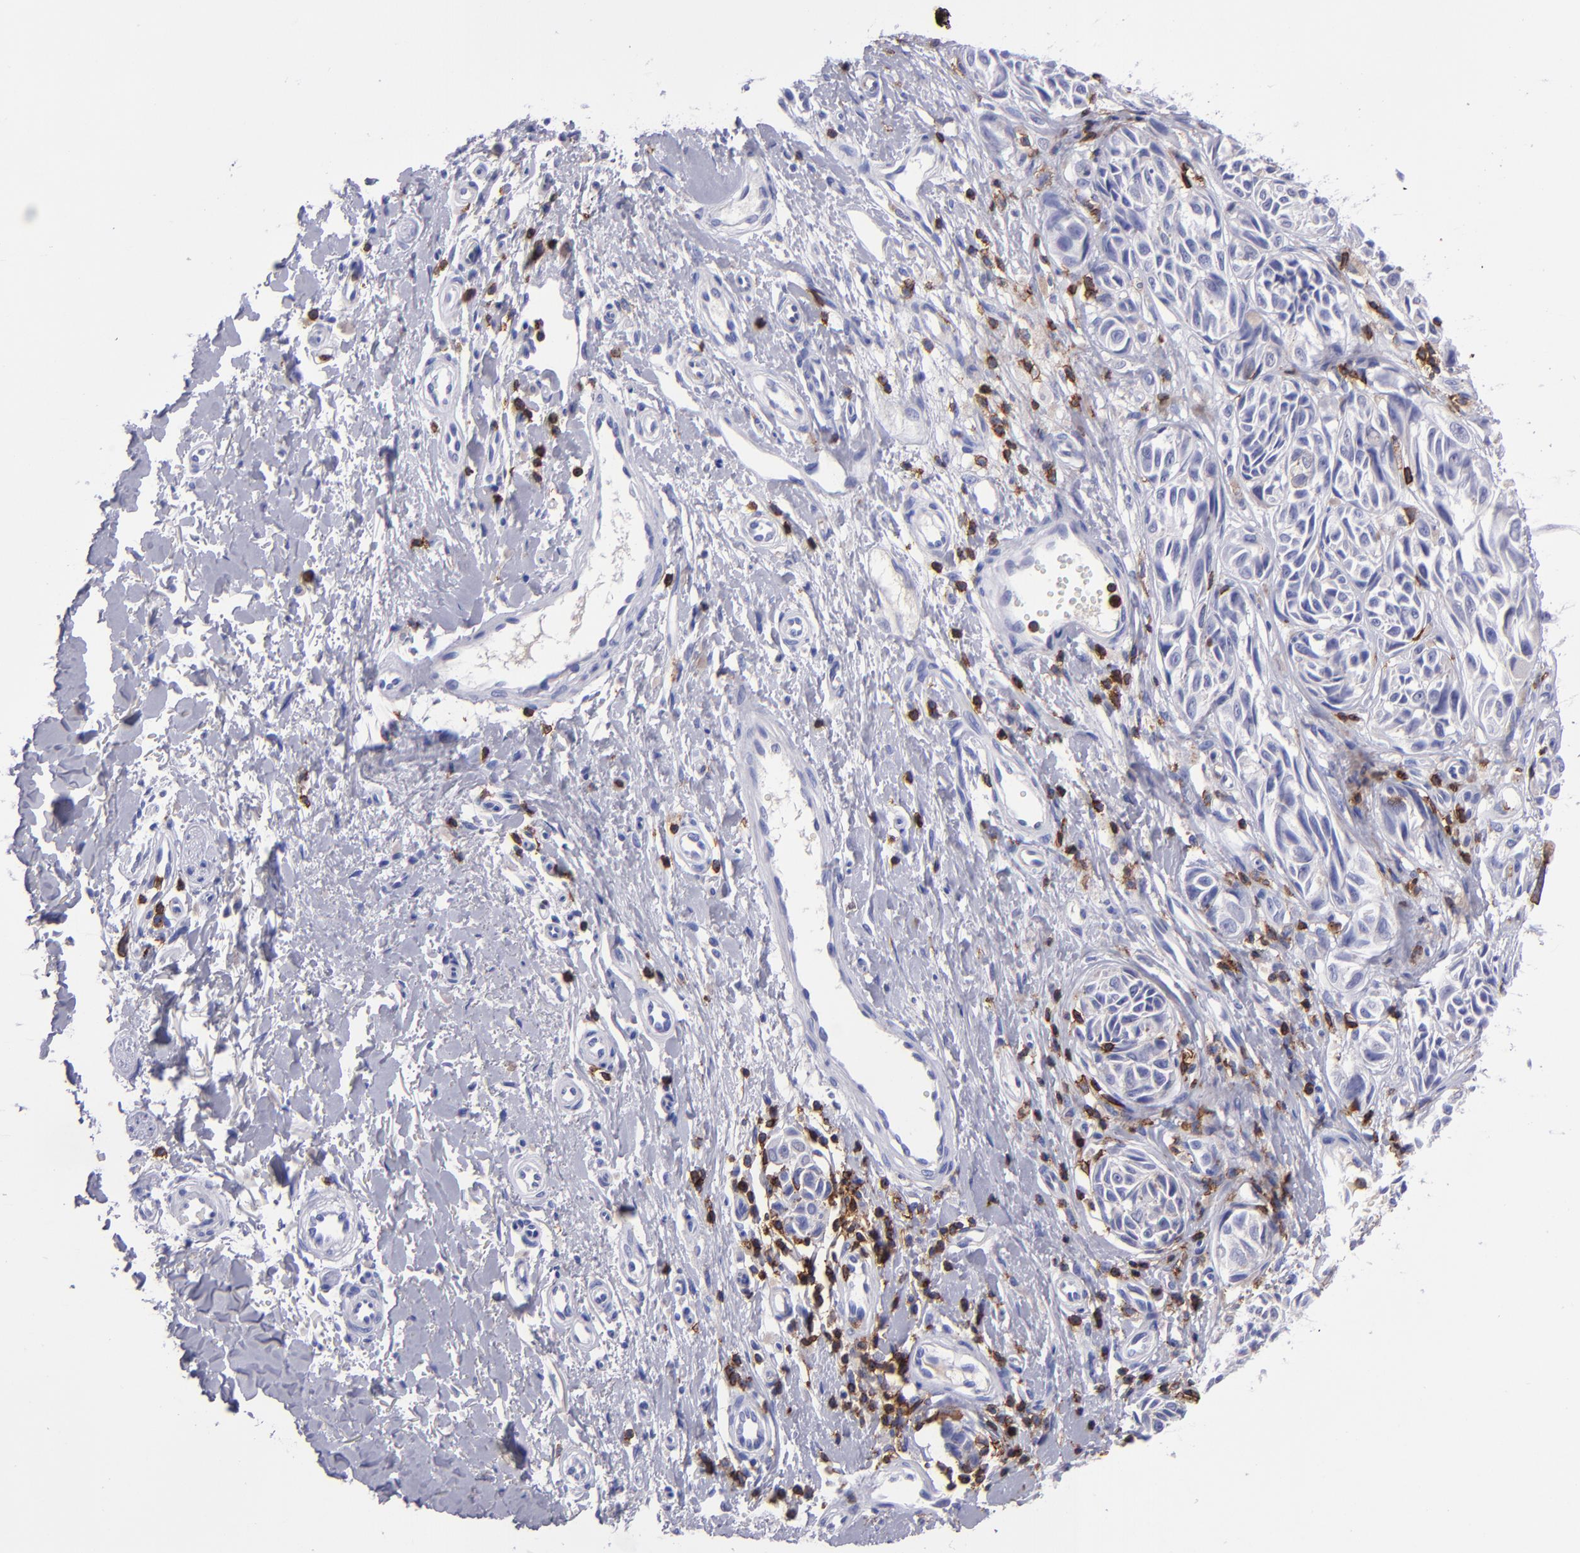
{"staining": {"intensity": "negative", "quantity": "none", "location": "none"}, "tissue": "melanoma", "cell_type": "Tumor cells", "image_type": "cancer", "snomed": [{"axis": "morphology", "description": "Malignant melanoma, NOS"}, {"axis": "topography", "description": "Skin"}], "caption": "Tumor cells show no significant staining in malignant melanoma.", "gene": "ICAM3", "patient": {"sex": "male", "age": 67}}